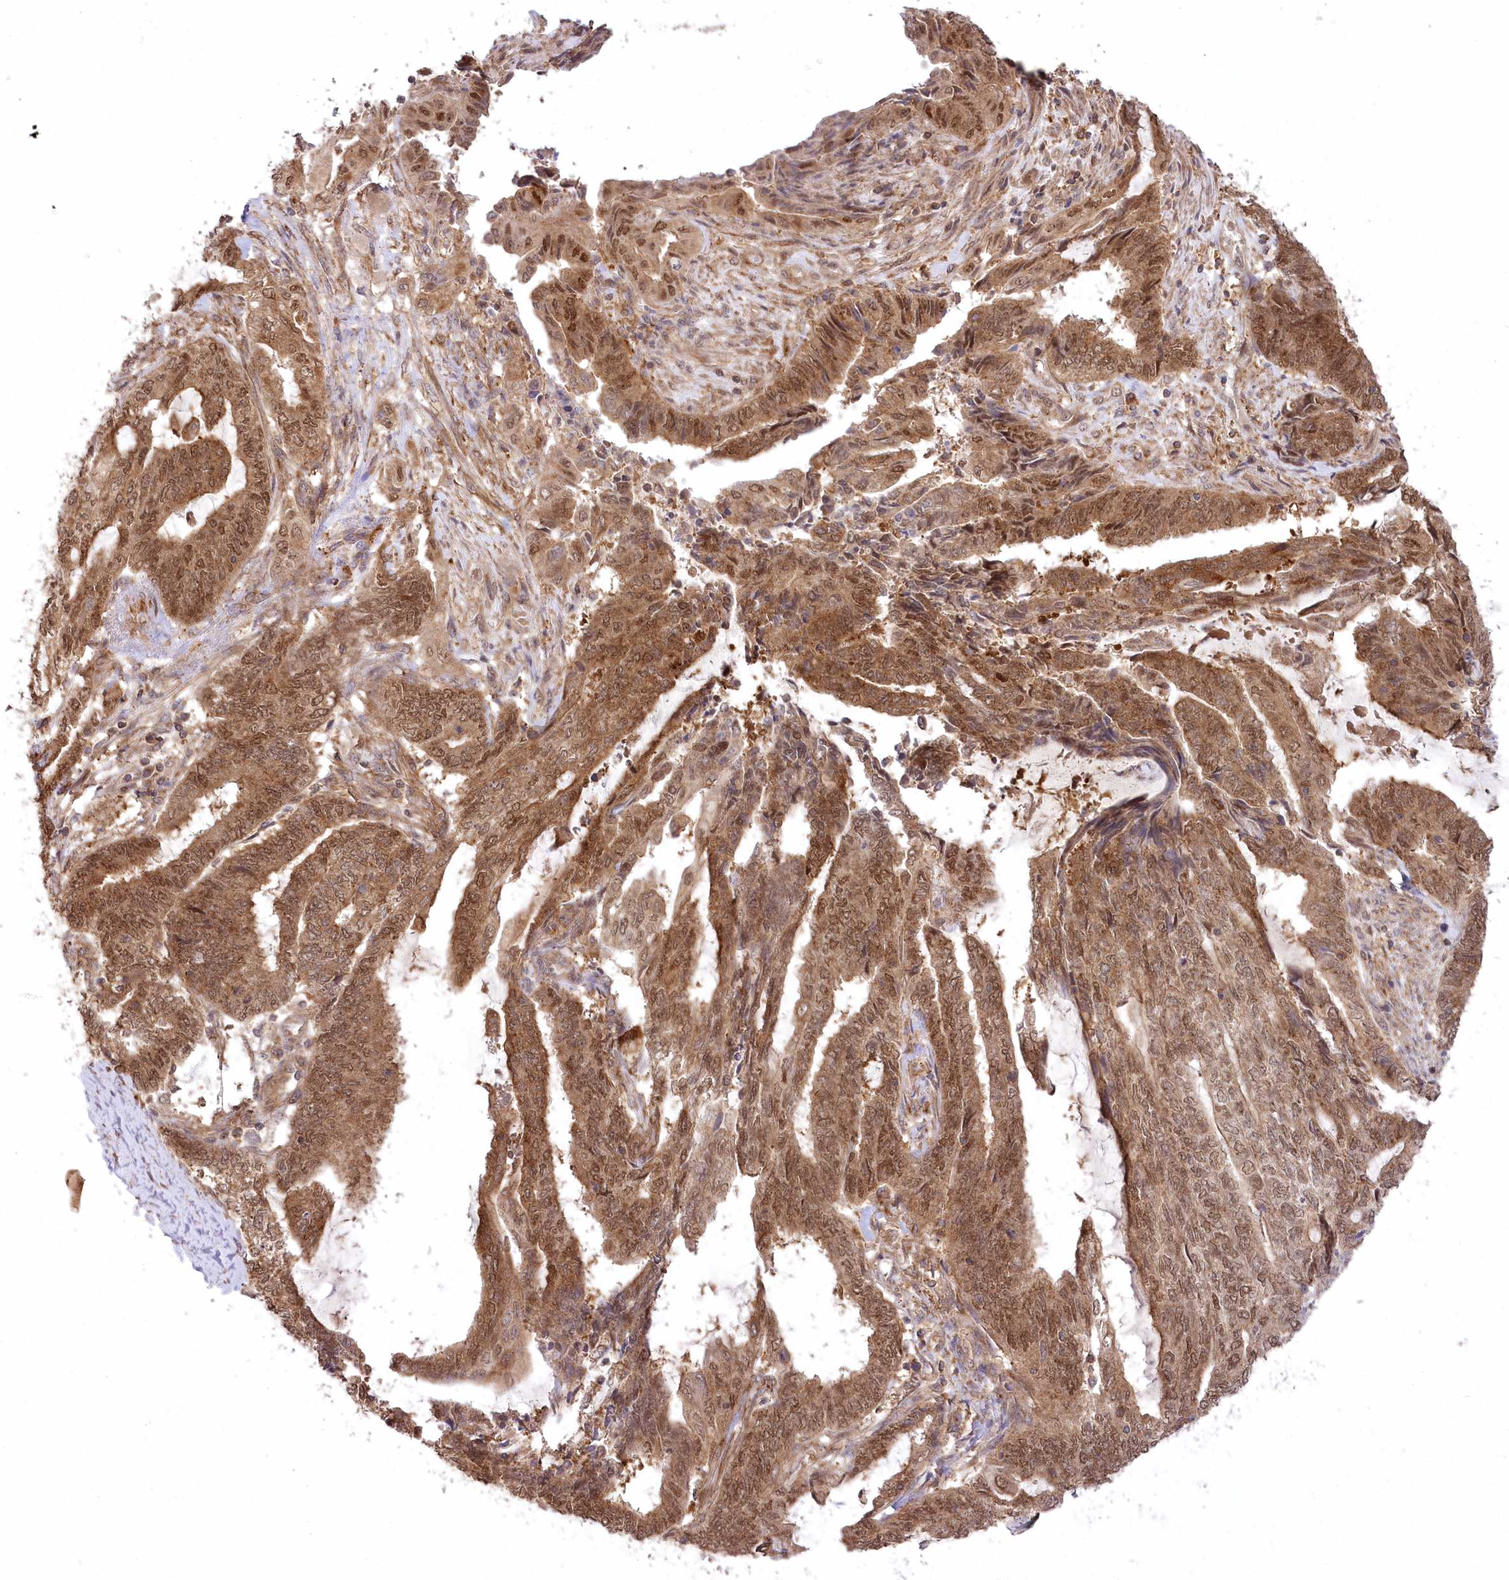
{"staining": {"intensity": "moderate", "quantity": ">75%", "location": "cytoplasmic/membranous,nuclear"}, "tissue": "endometrial cancer", "cell_type": "Tumor cells", "image_type": "cancer", "snomed": [{"axis": "morphology", "description": "Adenocarcinoma, NOS"}, {"axis": "topography", "description": "Uterus"}, {"axis": "topography", "description": "Endometrium"}], "caption": "IHC staining of endometrial cancer (adenocarcinoma), which shows medium levels of moderate cytoplasmic/membranous and nuclear expression in about >75% of tumor cells indicating moderate cytoplasmic/membranous and nuclear protein expression. The staining was performed using DAB (3,3'-diaminobenzidine) (brown) for protein detection and nuclei were counterstained in hematoxylin (blue).", "gene": "CCDC91", "patient": {"sex": "female", "age": 70}}